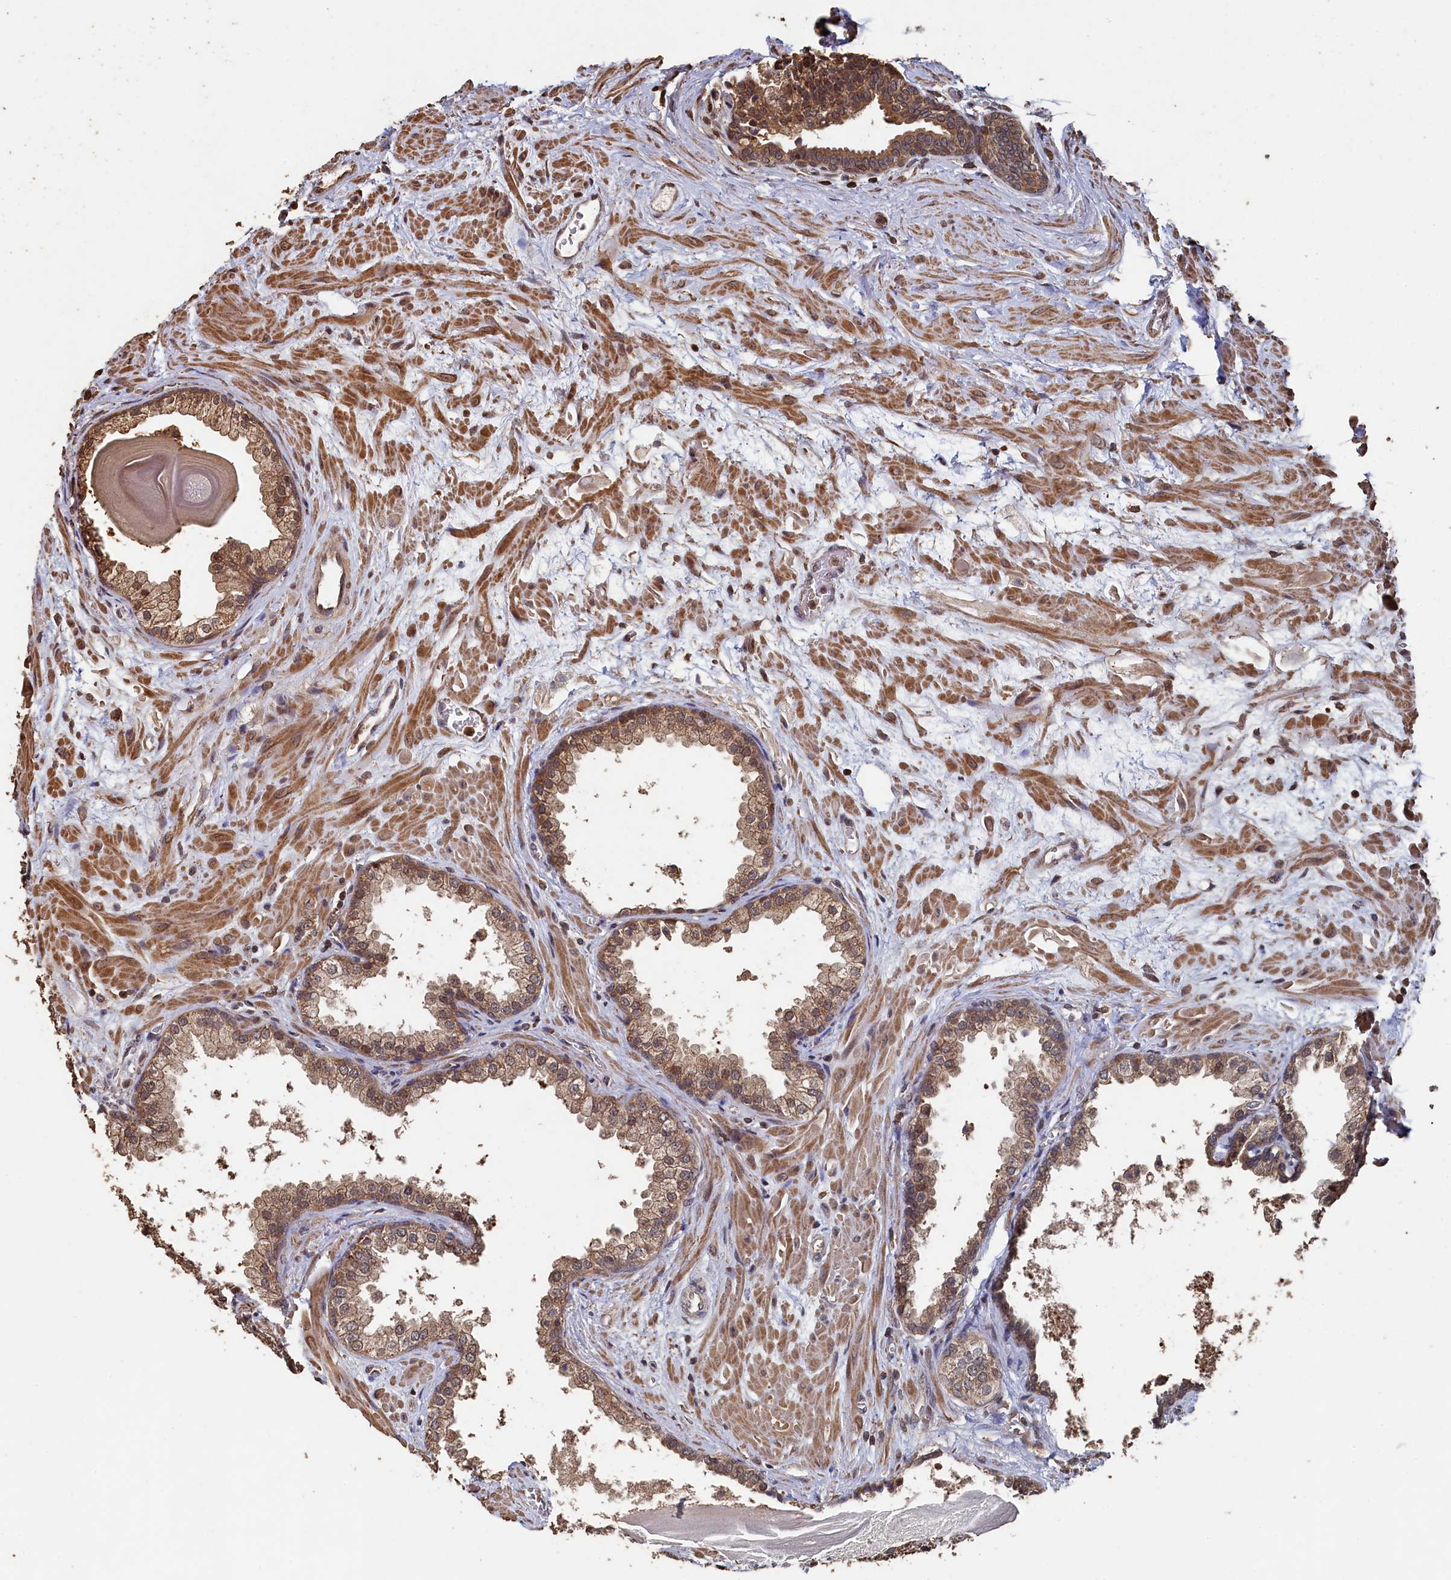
{"staining": {"intensity": "moderate", "quantity": ">75%", "location": "cytoplasmic/membranous,nuclear"}, "tissue": "prostate", "cell_type": "Glandular cells", "image_type": "normal", "snomed": [{"axis": "morphology", "description": "Normal tissue, NOS"}, {"axis": "topography", "description": "Prostate"}], "caption": "Immunohistochemical staining of normal prostate reveals moderate cytoplasmic/membranous,nuclear protein positivity in about >75% of glandular cells. The protein is stained brown, and the nuclei are stained in blue (DAB IHC with brightfield microscopy, high magnification).", "gene": "PIGN", "patient": {"sex": "male", "age": 48}}